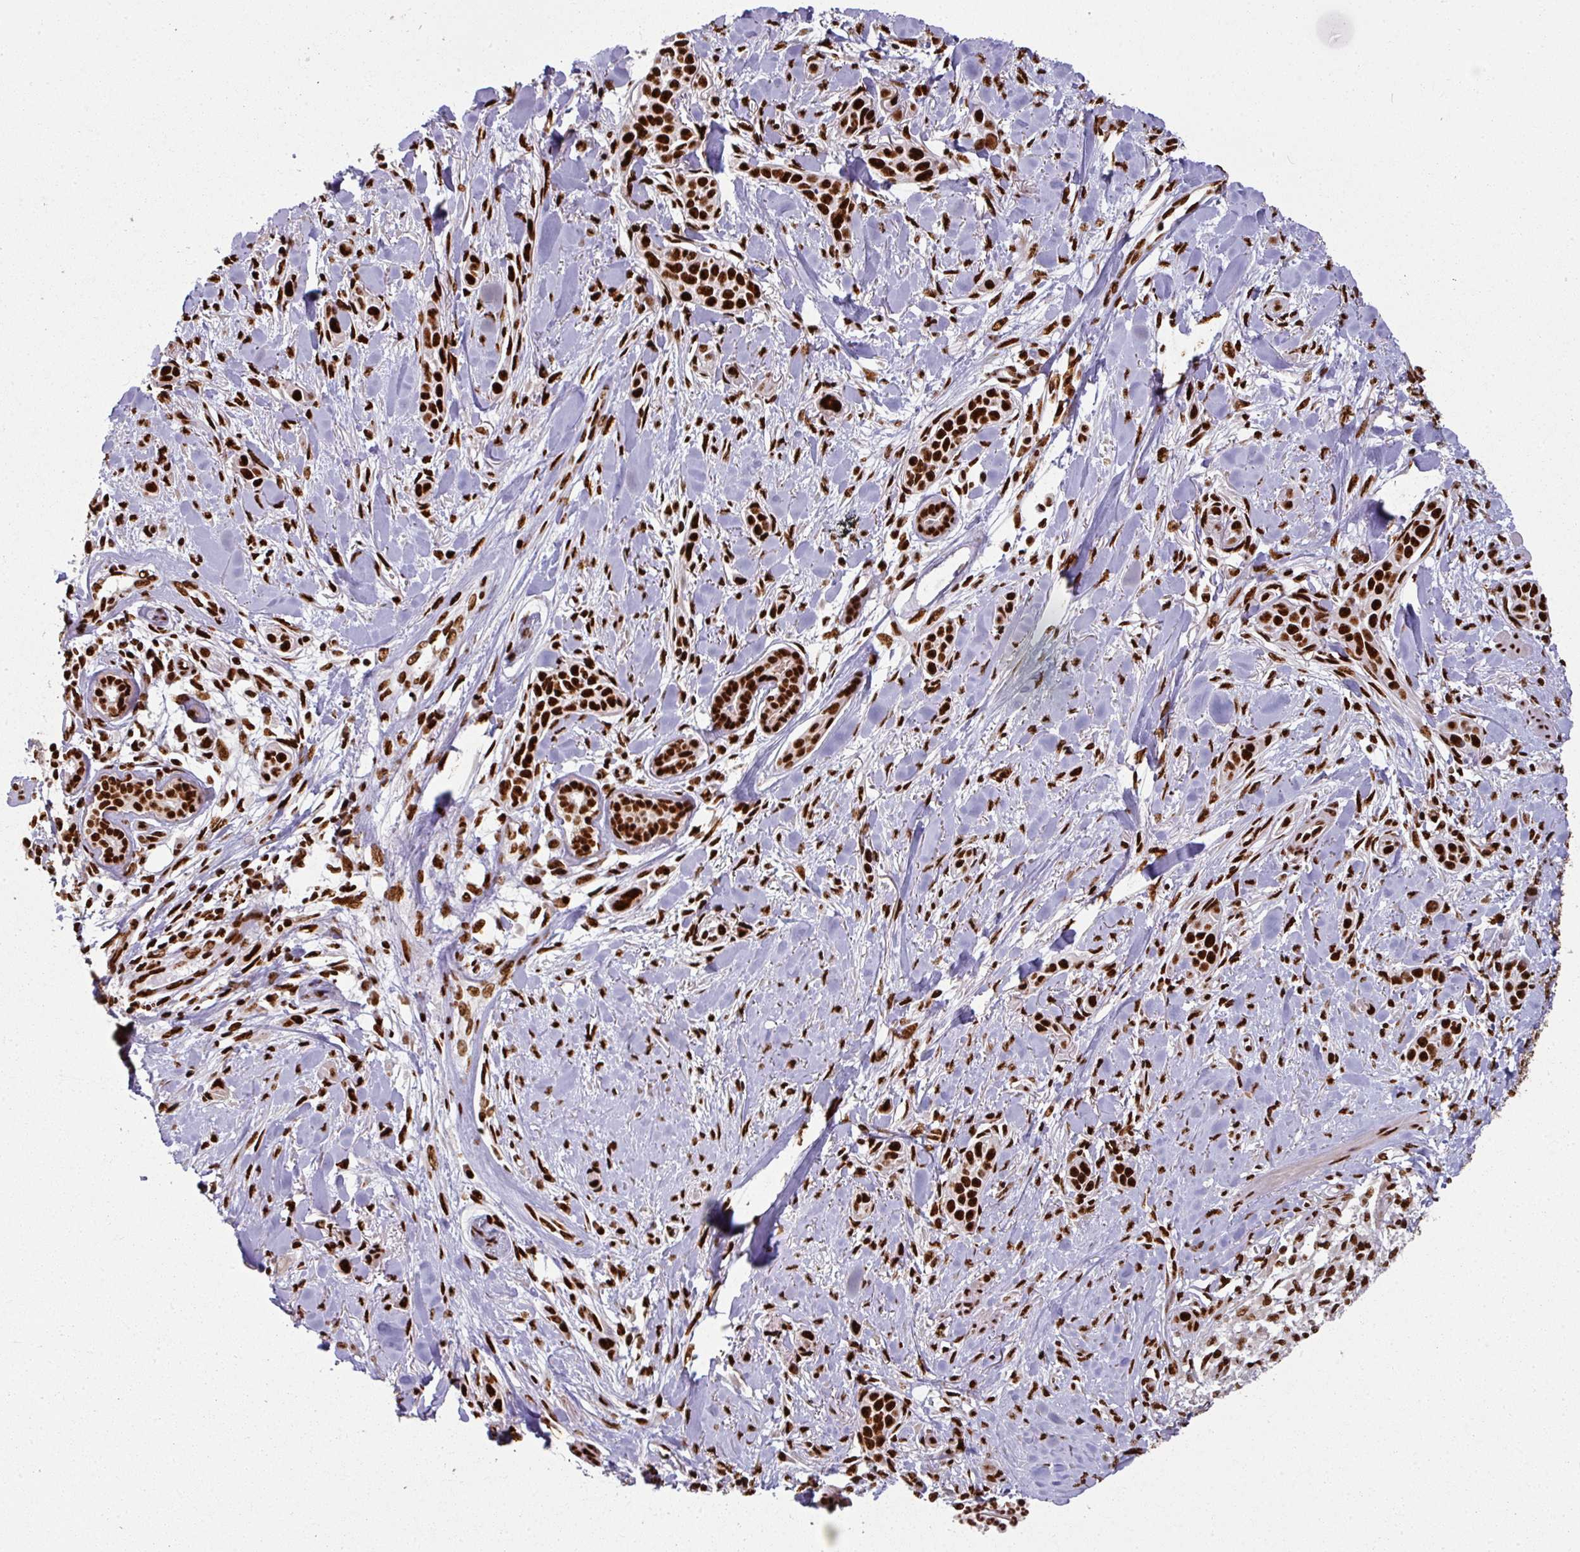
{"staining": {"intensity": "strong", "quantity": ">75%", "location": "nuclear"}, "tissue": "skin cancer", "cell_type": "Tumor cells", "image_type": "cancer", "snomed": [{"axis": "morphology", "description": "Squamous cell carcinoma, NOS"}, {"axis": "topography", "description": "Skin"}], "caption": "IHC of human skin cancer demonstrates high levels of strong nuclear expression in about >75% of tumor cells.", "gene": "SIK3", "patient": {"sex": "female", "age": 69}}